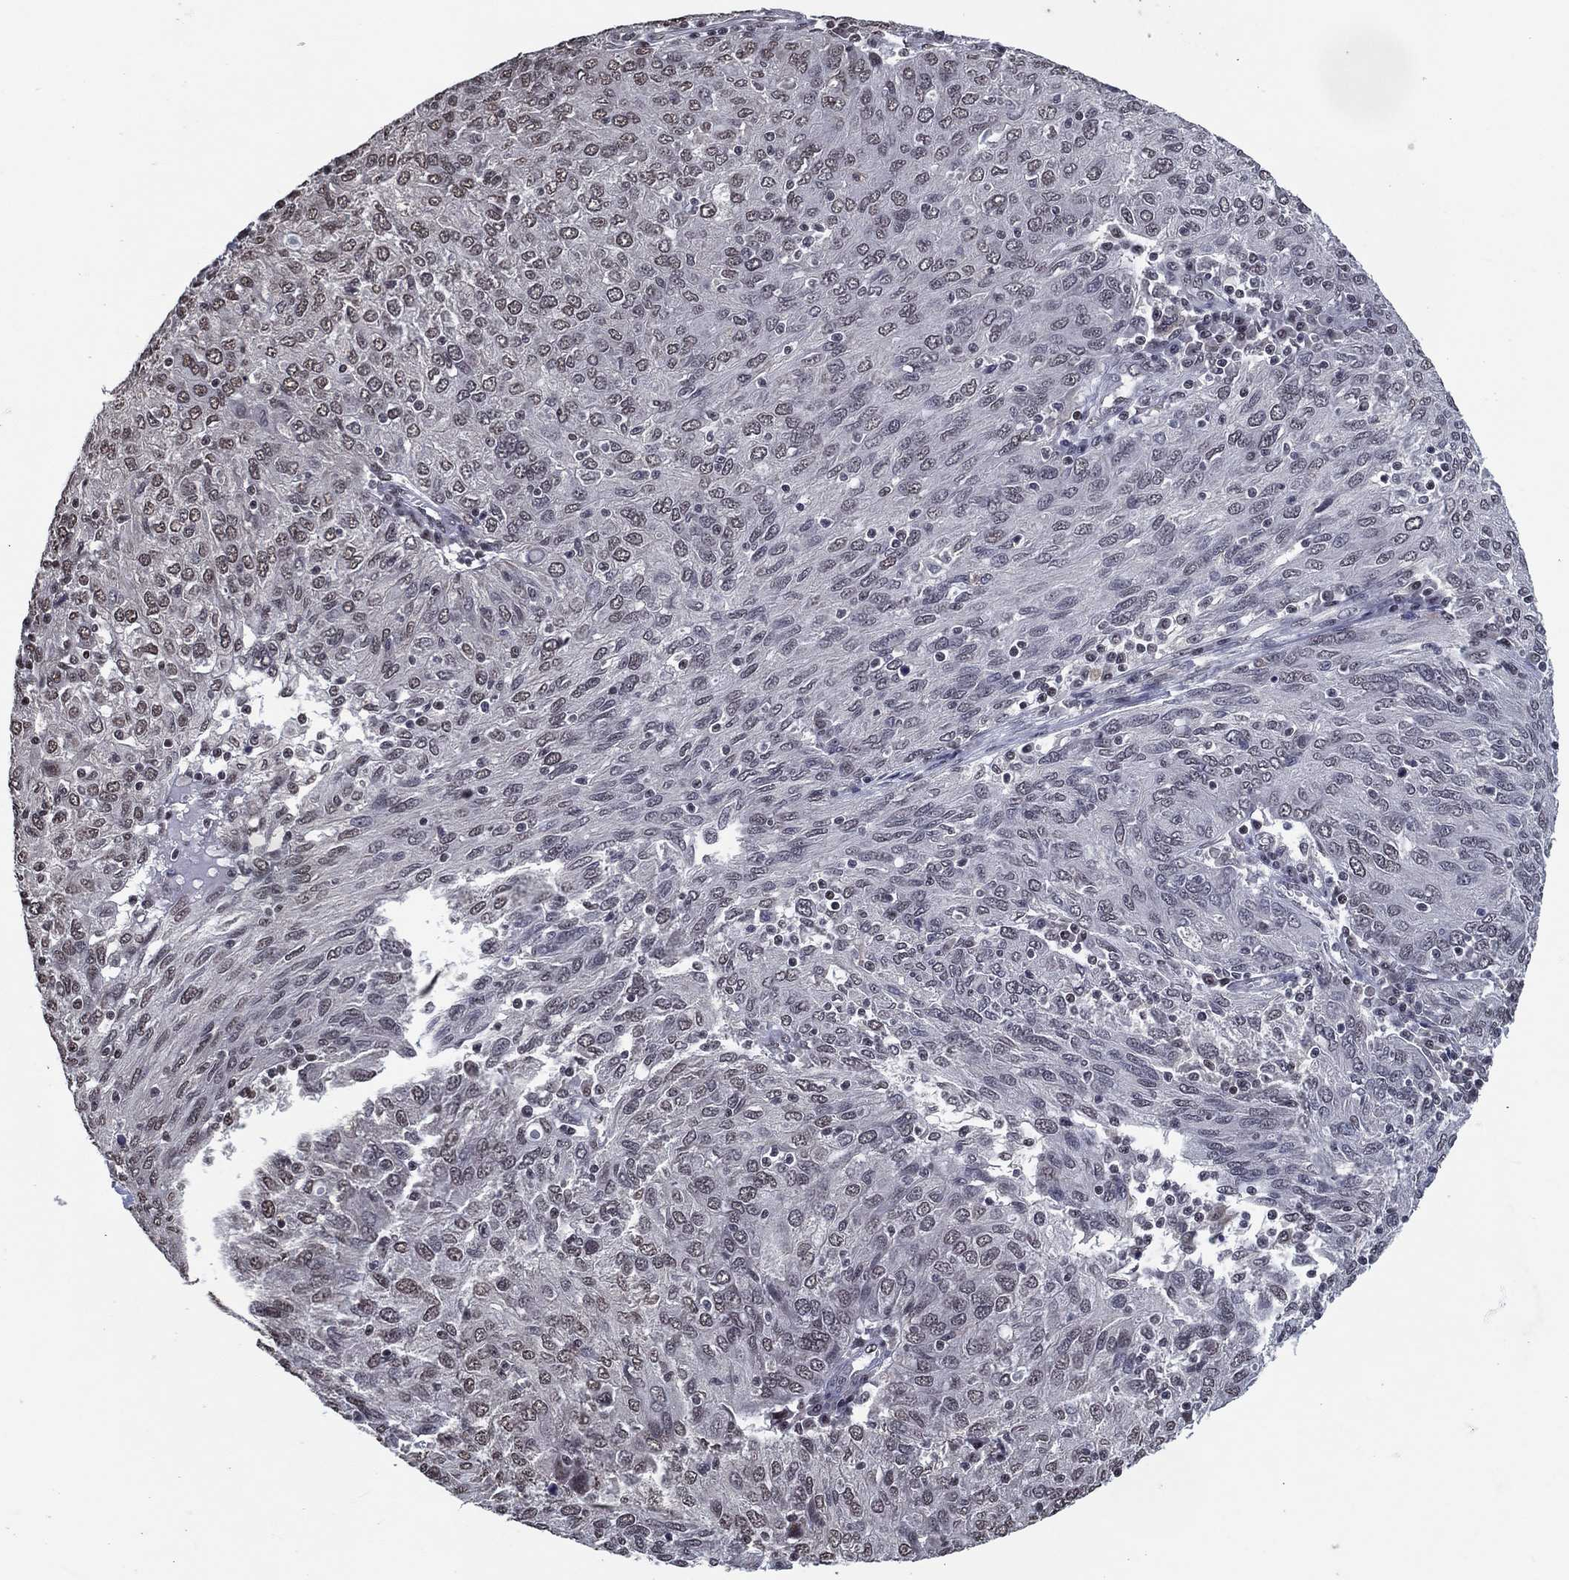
{"staining": {"intensity": "negative", "quantity": "none", "location": "none"}, "tissue": "ovarian cancer", "cell_type": "Tumor cells", "image_type": "cancer", "snomed": [{"axis": "morphology", "description": "Carcinoma, endometroid"}, {"axis": "topography", "description": "Ovary"}], "caption": "This histopathology image is of ovarian endometroid carcinoma stained with immunohistochemistry (IHC) to label a protein in brown with the nuclei are counter-stained blue. There is no expression in tumor cells. (DAB (3,3'-diaminobenzidine) IHC, high magnification).", "gene": "ZBTB42", "patient": {"sex": "female", "age": 50}}